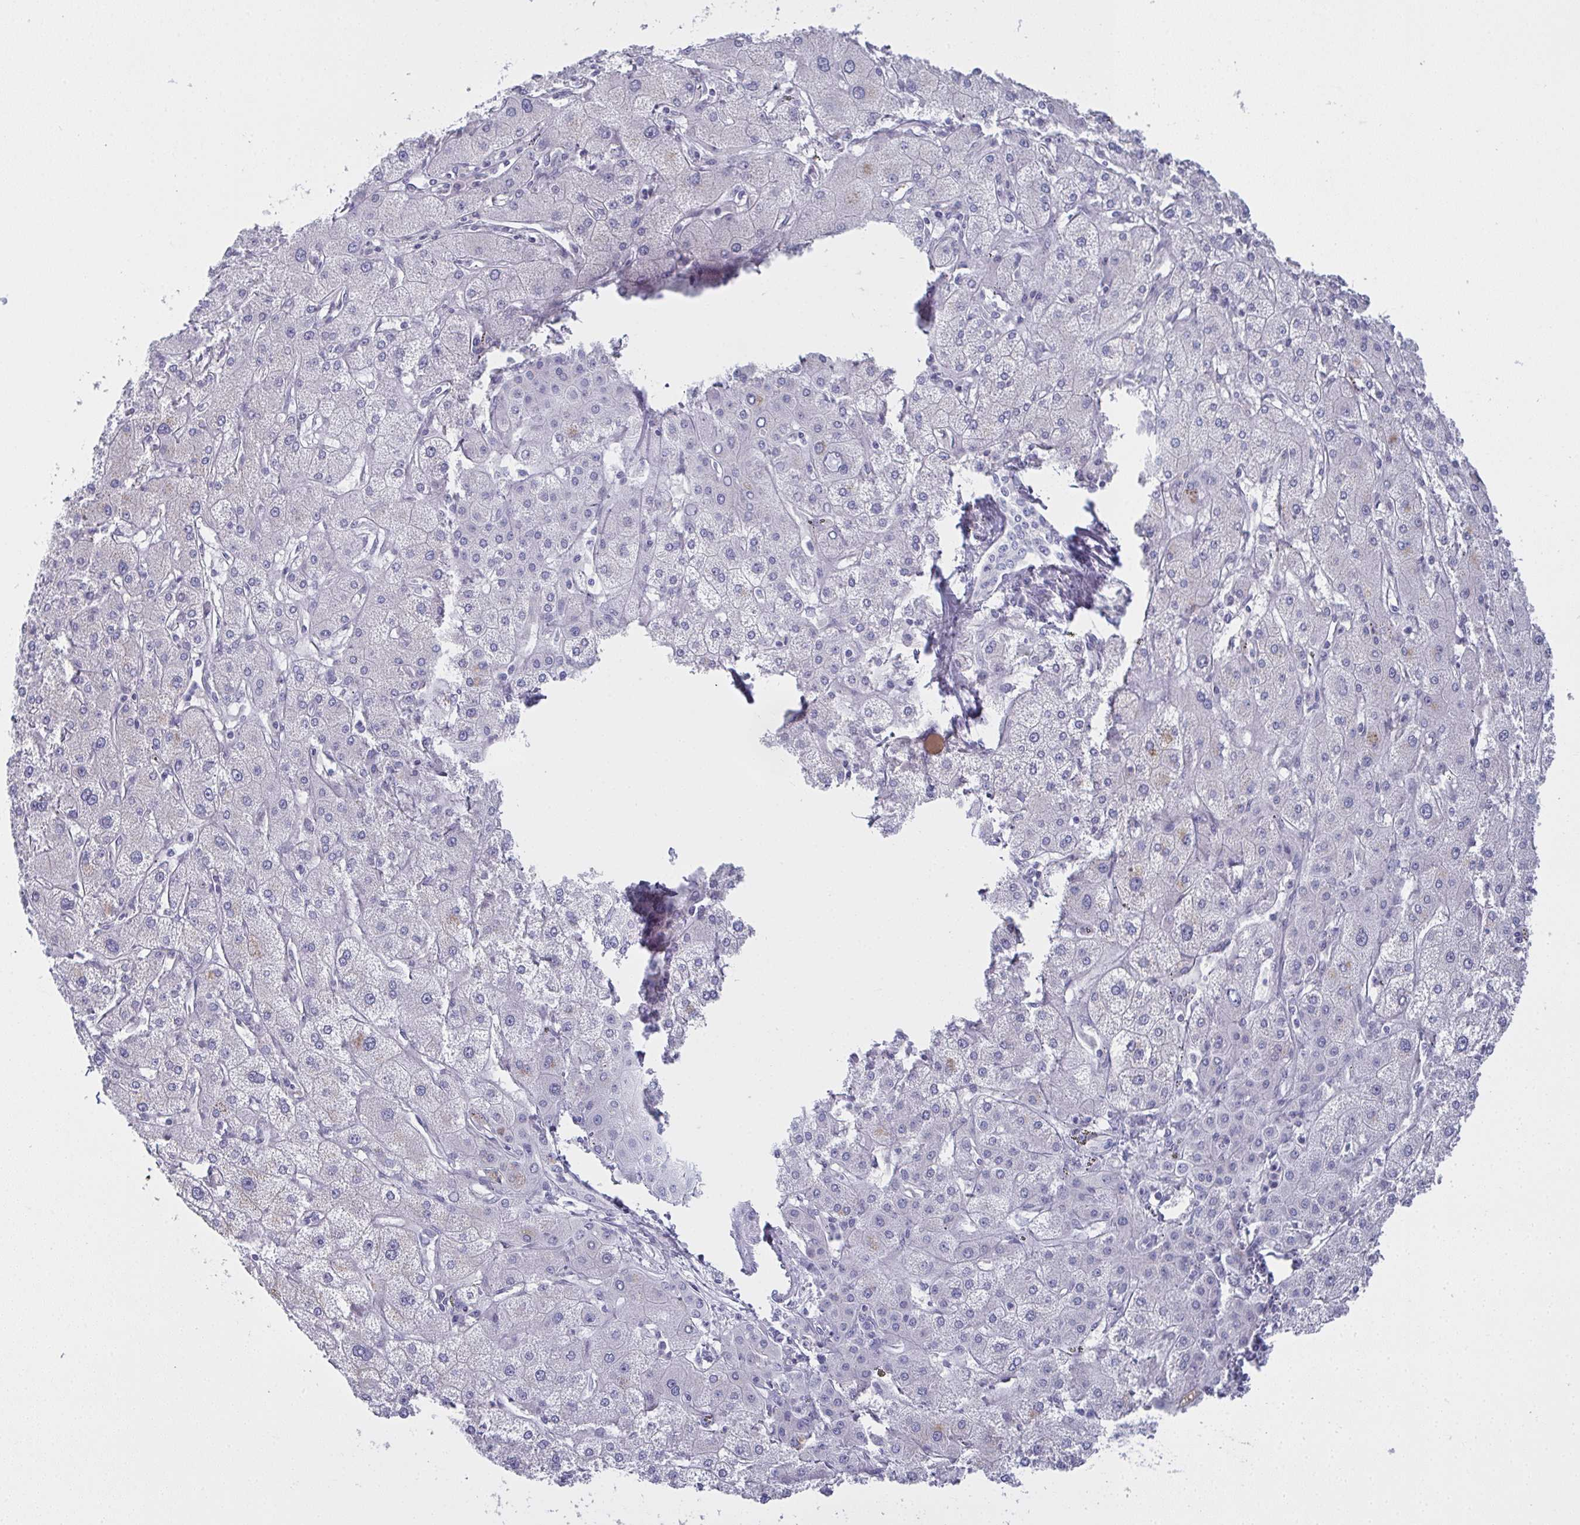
{"staining": {"intensity": "negative", "quantity": "none", "location": "none"}, "tissue": "liver cancer", "cell_type": "Tumor cells", "image_type": "cancer", "snomed": [{"axis": "morphology", "description": "Cholangiocarcinoma"}, {"axis": "topography", "description": "Liver"}], "caption": "Immunohistochemical staining of liver cholangiocarcinoma shows no significant expression in tumor cells.", "gene": "SLC36A2", "patient": {"sex": "female", "age": 60}}